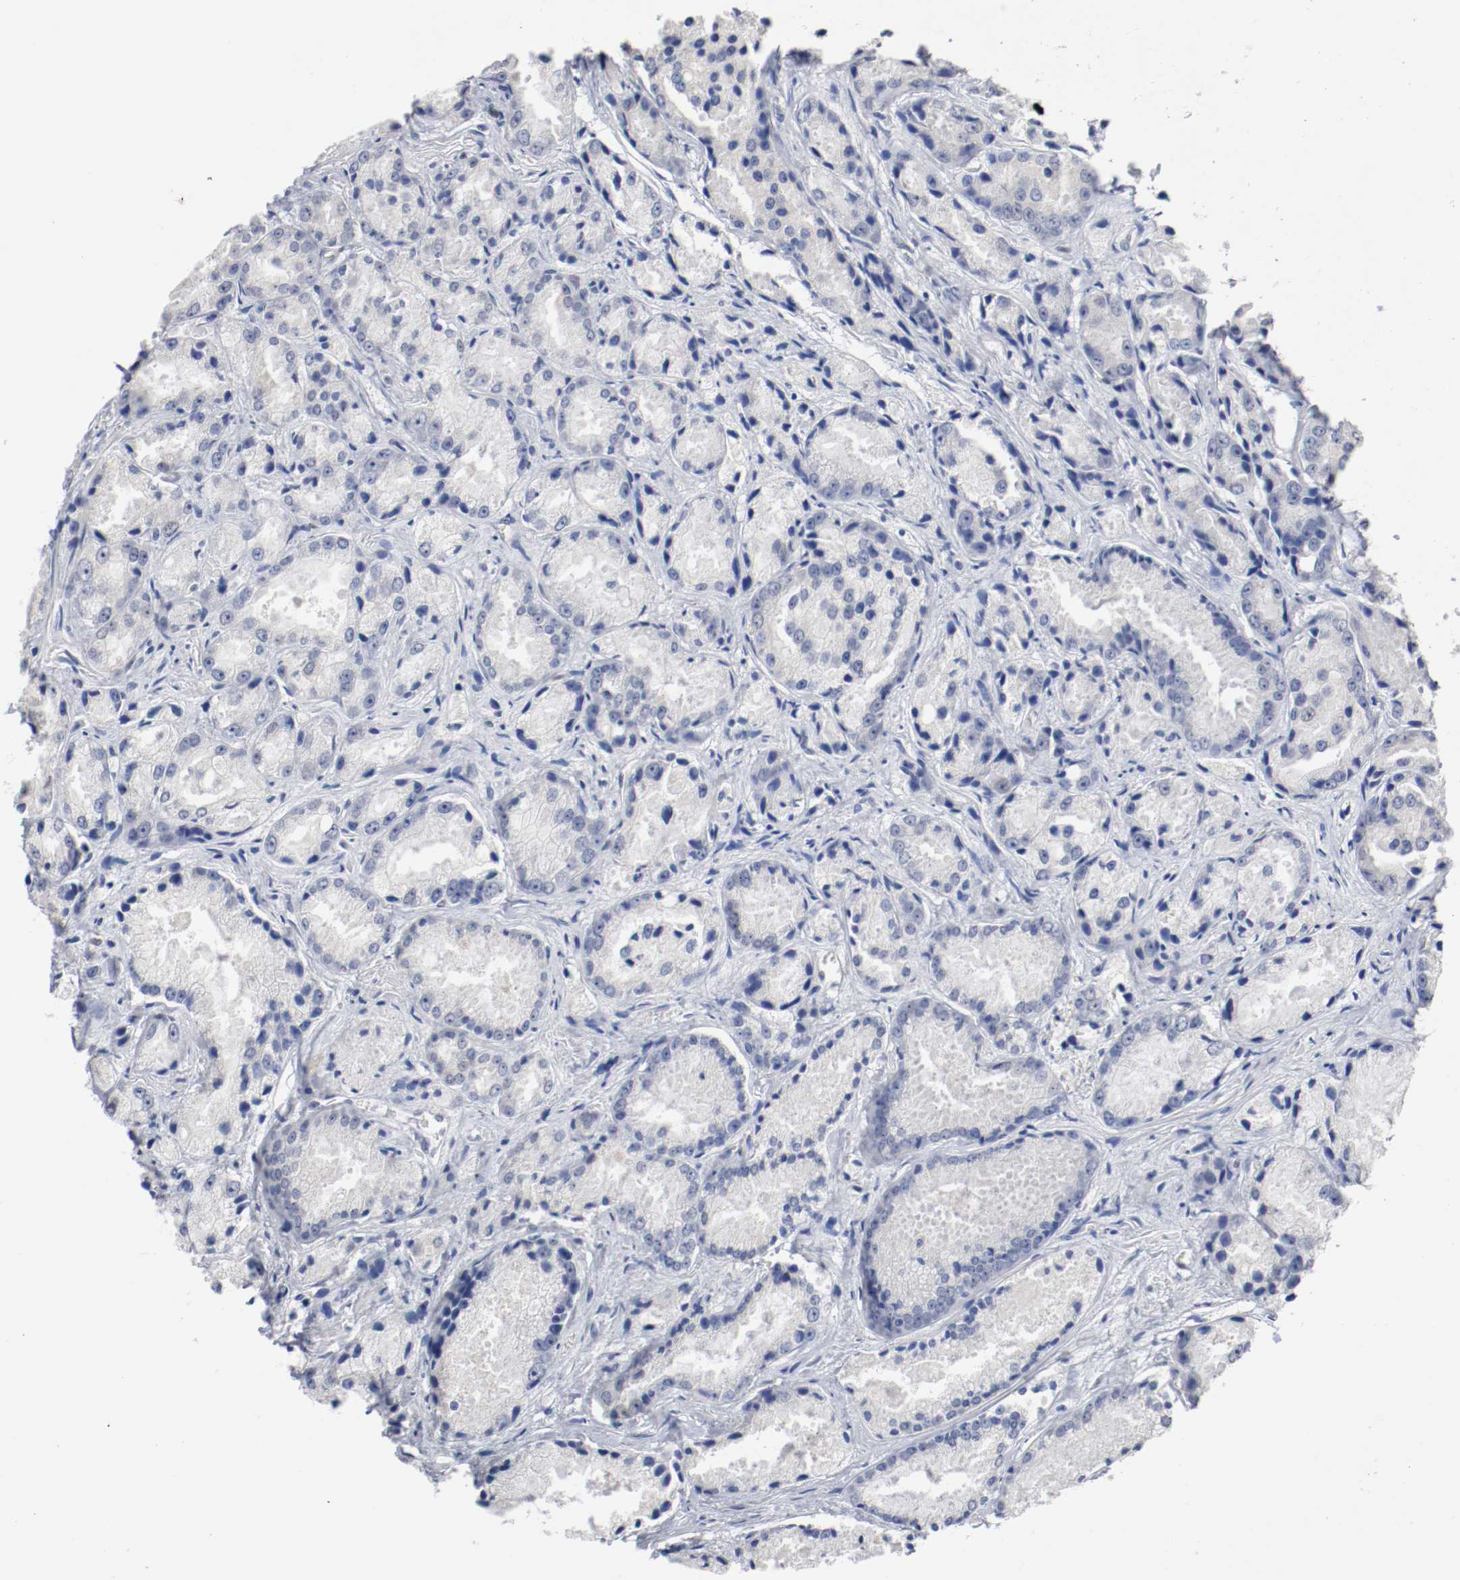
{"staining": {"intensity": "negative", "quantity": "none", "location": "none"}, "tissue": "prostate cancer", "cell_type": "Tumor cells", "image_type": "cancer", "snomed": [{"axis": "morphology", "description": "Adenocarcinoma, Low grade"}, {"axis": "topography", "description": "Prostate"}], "caption": "Tumor cells show no significant expression in prostate low-grade adenocarcinoma.", "gene": "FOSL2", "patient": {"sex": "male", "age": 64}}